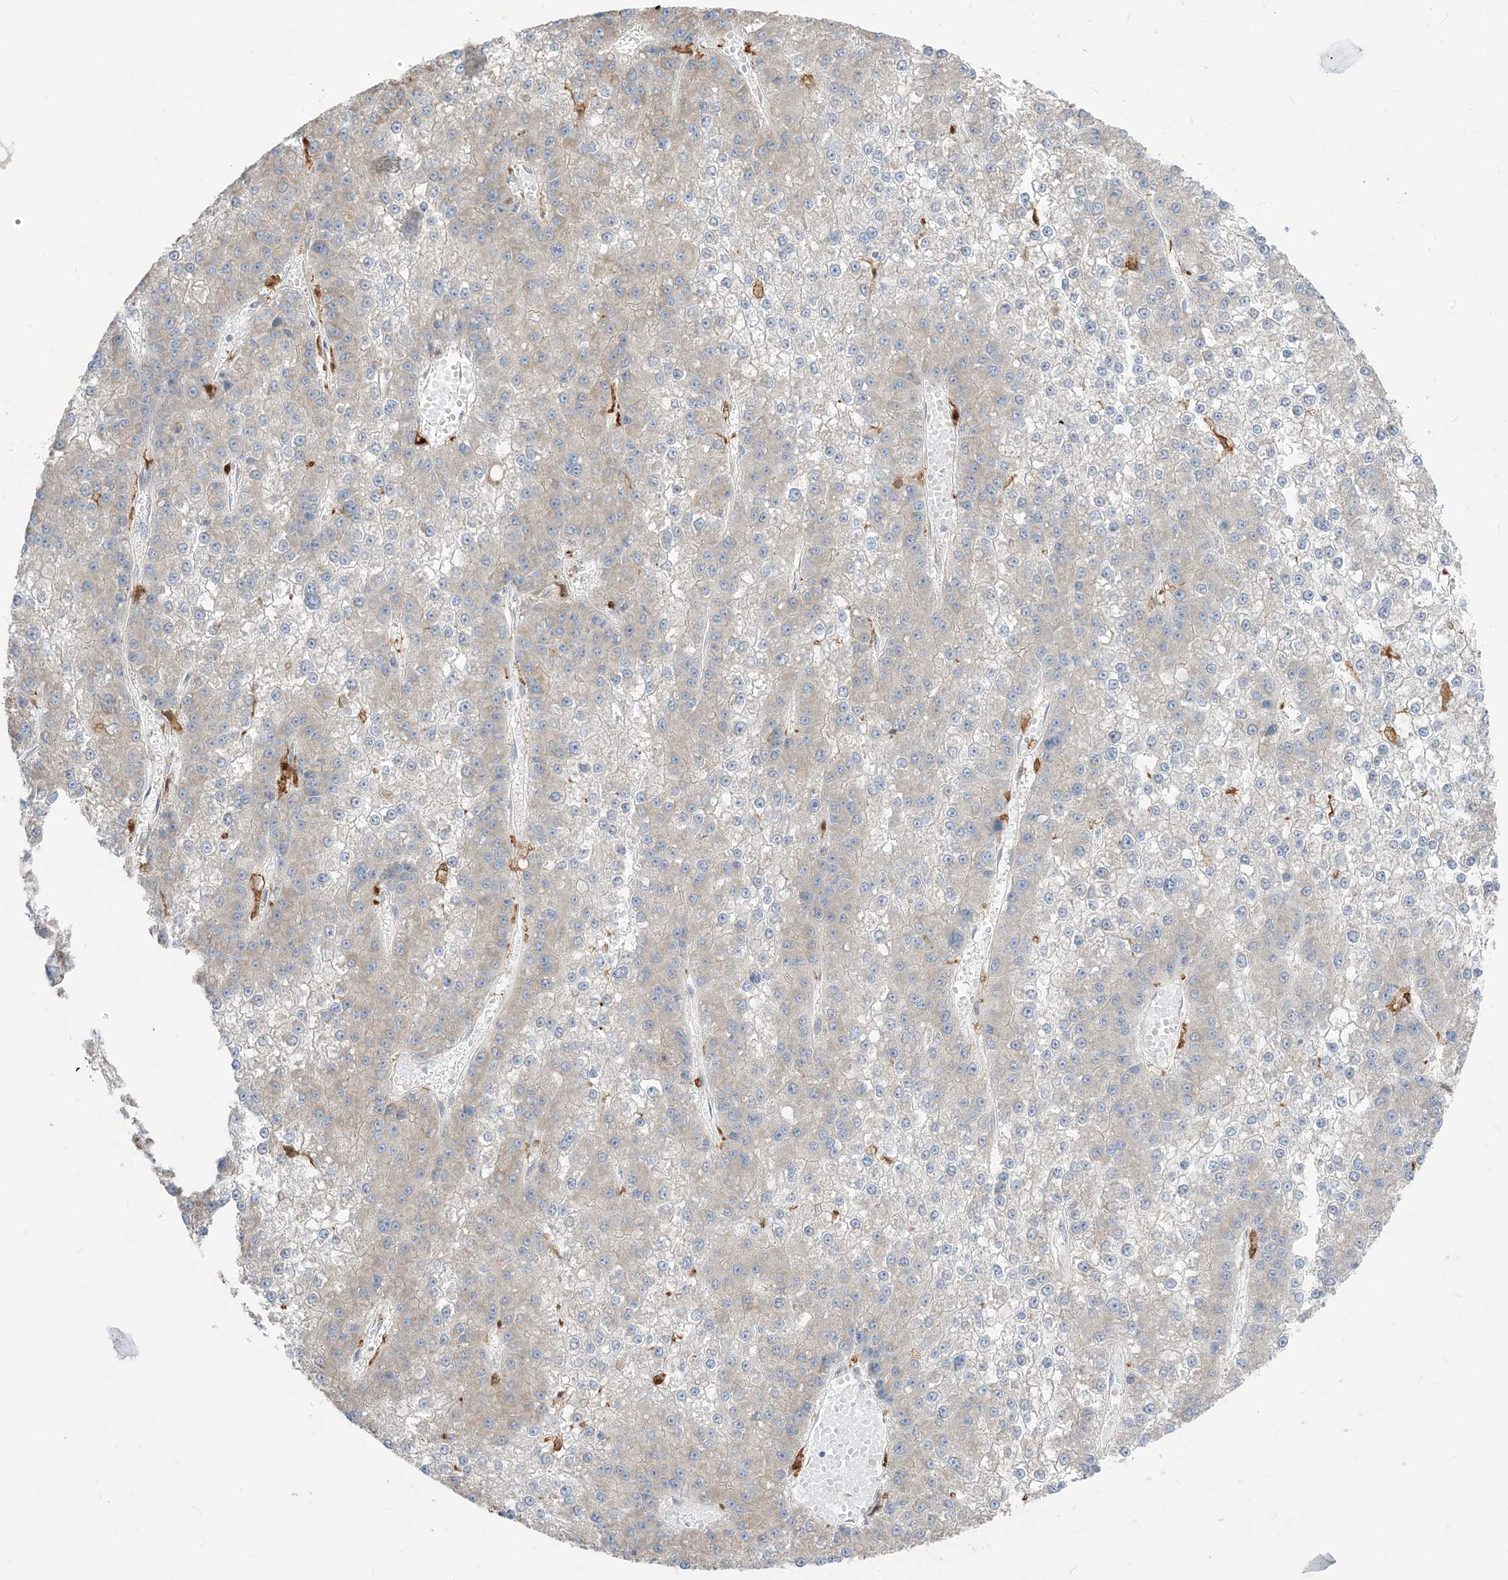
{"staining": {"intensity": "weak", "quantity": "<25%", "location": "cytoplasmic/membranous"}, "tissue": "liver cancer", "cell_type": "Tumor cells", "image_type": "cancer", "snomed": [{"axis": "morphology", "description": "Carcinoma, Hepatocellular, NOS"}, {"axis": "topography", "description": "Liver"}], "caption": "Immunohistochemistry (IHC) micrograph of neoplastic tissue: liver cancer stained with DAB (3,3'-diaminobenzidine) displays no significant protein staining in tumor cells.", "gene": "NAGK", "patient": {"sex": "female", "age": 73}}